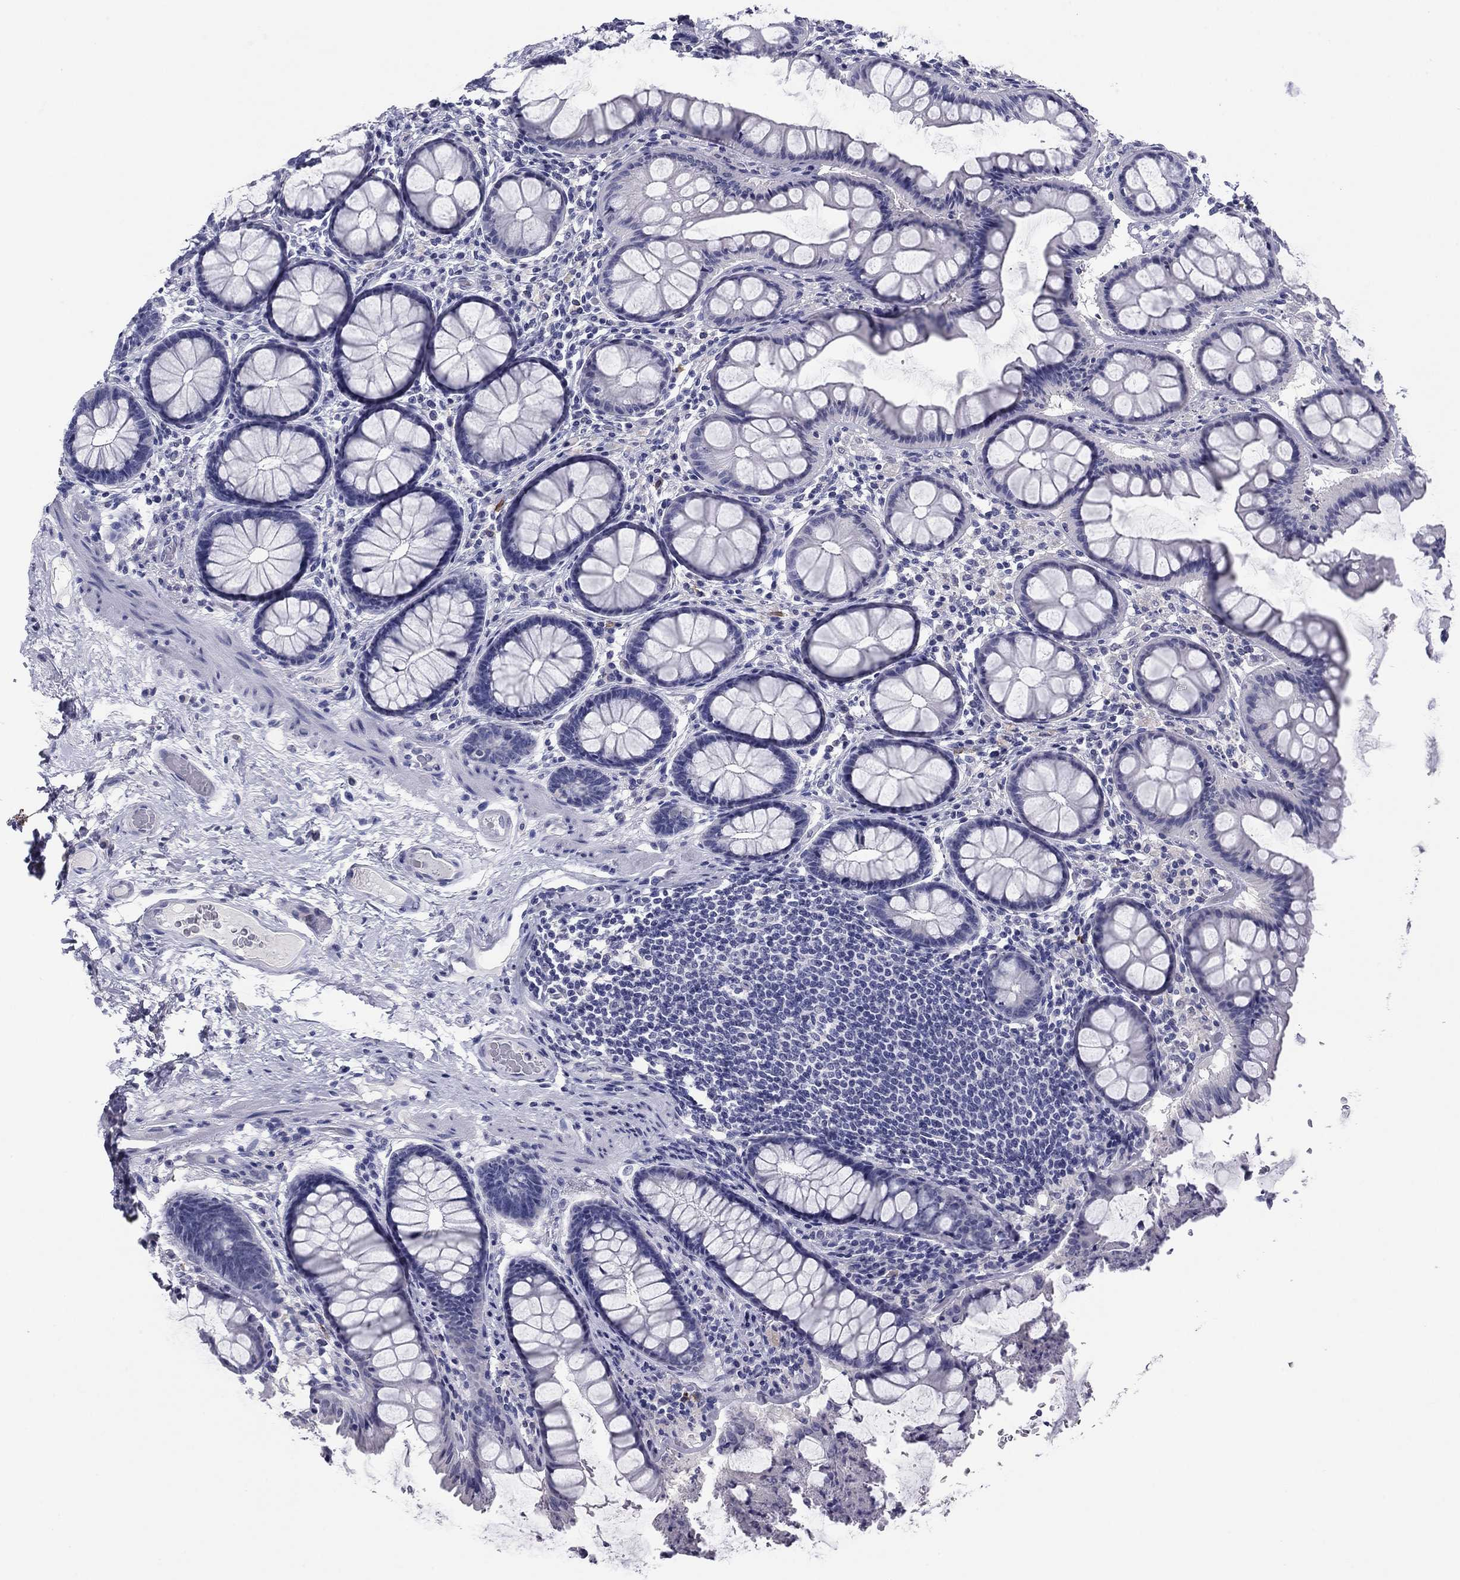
{"staining": {"intensity": "negative", "quantity": "none", "location": "none"}, "tissue": "colon", "cell_type": "Endothelial cells", "image_type": "normal", "snomed": [{"axis": "morphology", "description": "Normal tissue, NOS"}, {"axis": "topography", "description": "Colon"}], "caption": "This is a image of IHC staining of unremarkable colon, which shows no staining in endothelial cells.", "gene": "HAO1", "patient": {"sex": "female", "age": 65}}